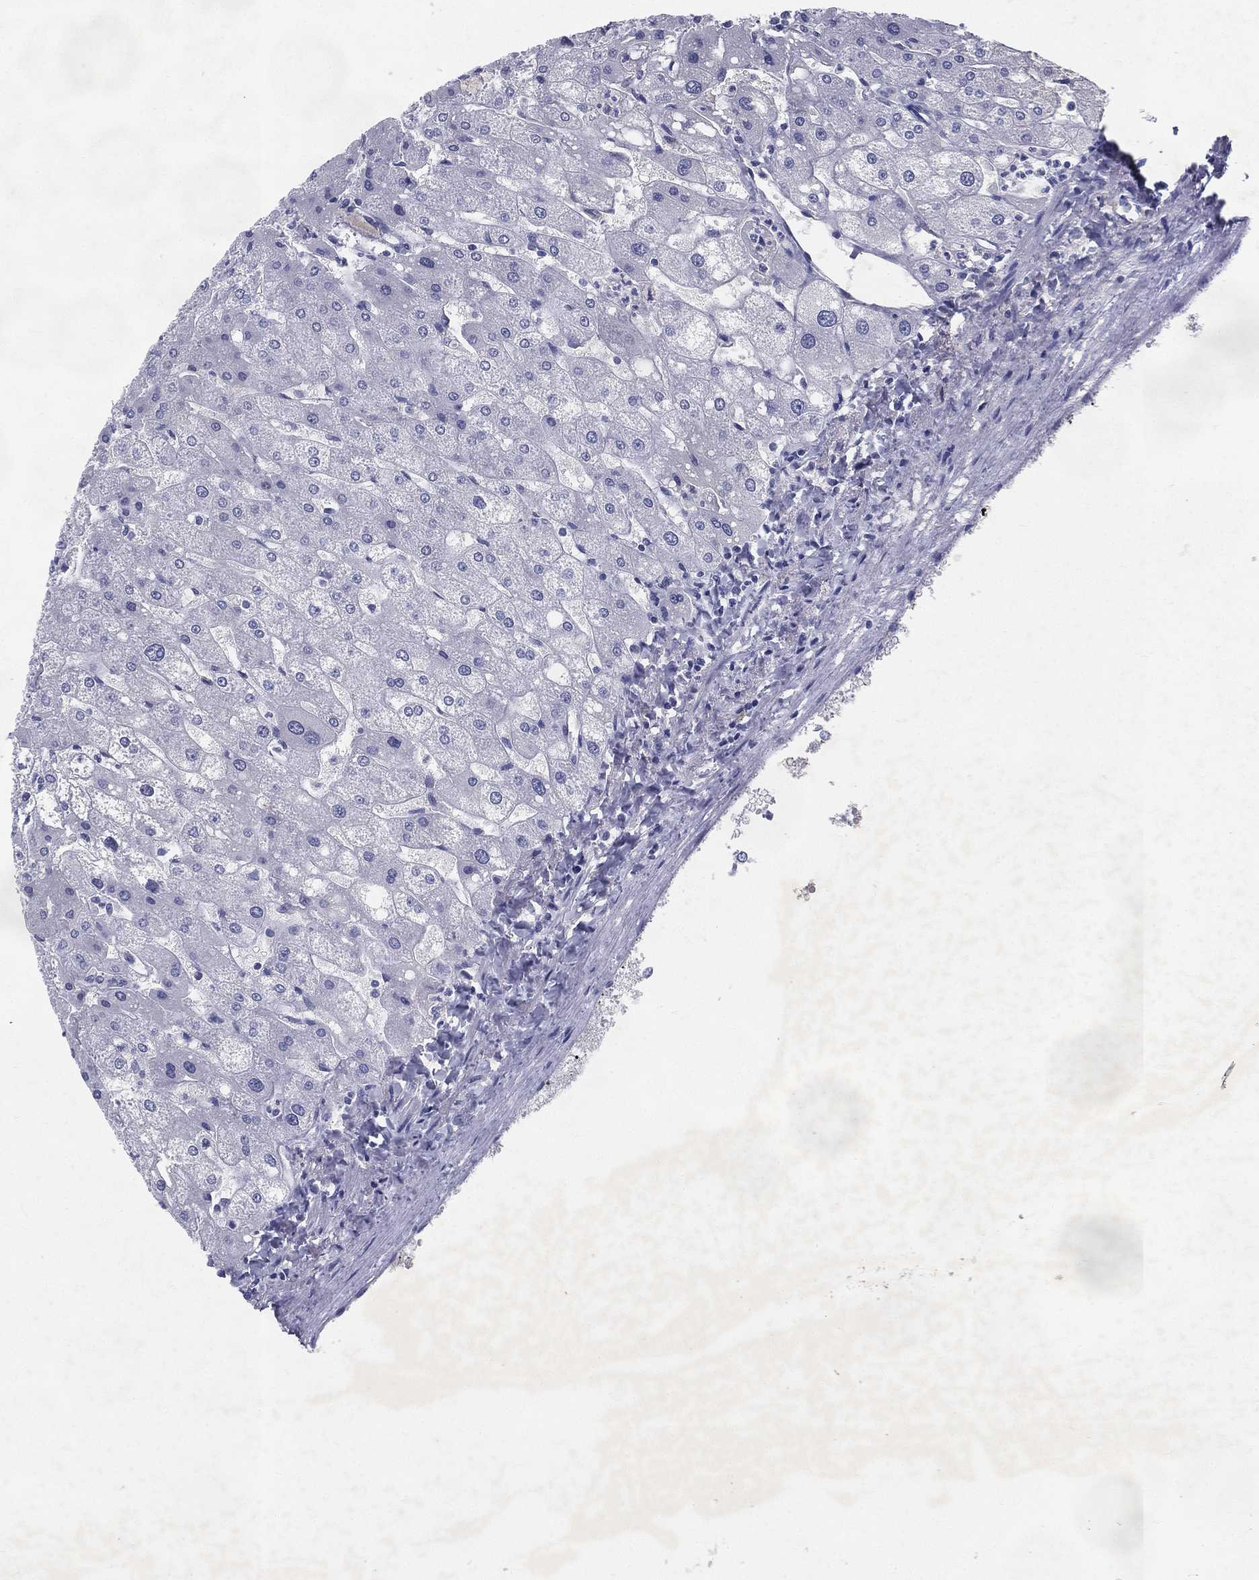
{"staining": {"intensity": "negative", "quantity": "none", "location": "none"}, "tissue": "liver", "cell_type": "Cholangiocytes", "image_type": "normal", "snomed": [{"axis": "morphology", "description": "Normal tissue, NOS"}, {"axis": "topography", "description": "Liver"}], "caption": "Immunohistochemical staining of normal liver demonstrates no significant expression in cholangiocytes. (Stains: DAB (3,3'-diaminobenzidine) IHC with hematoxylin counter stain, Microscopy: brightfield microscopy at high magnification).", "gene": "RGS13", "patient": {"sex": "male", "age": 67}}